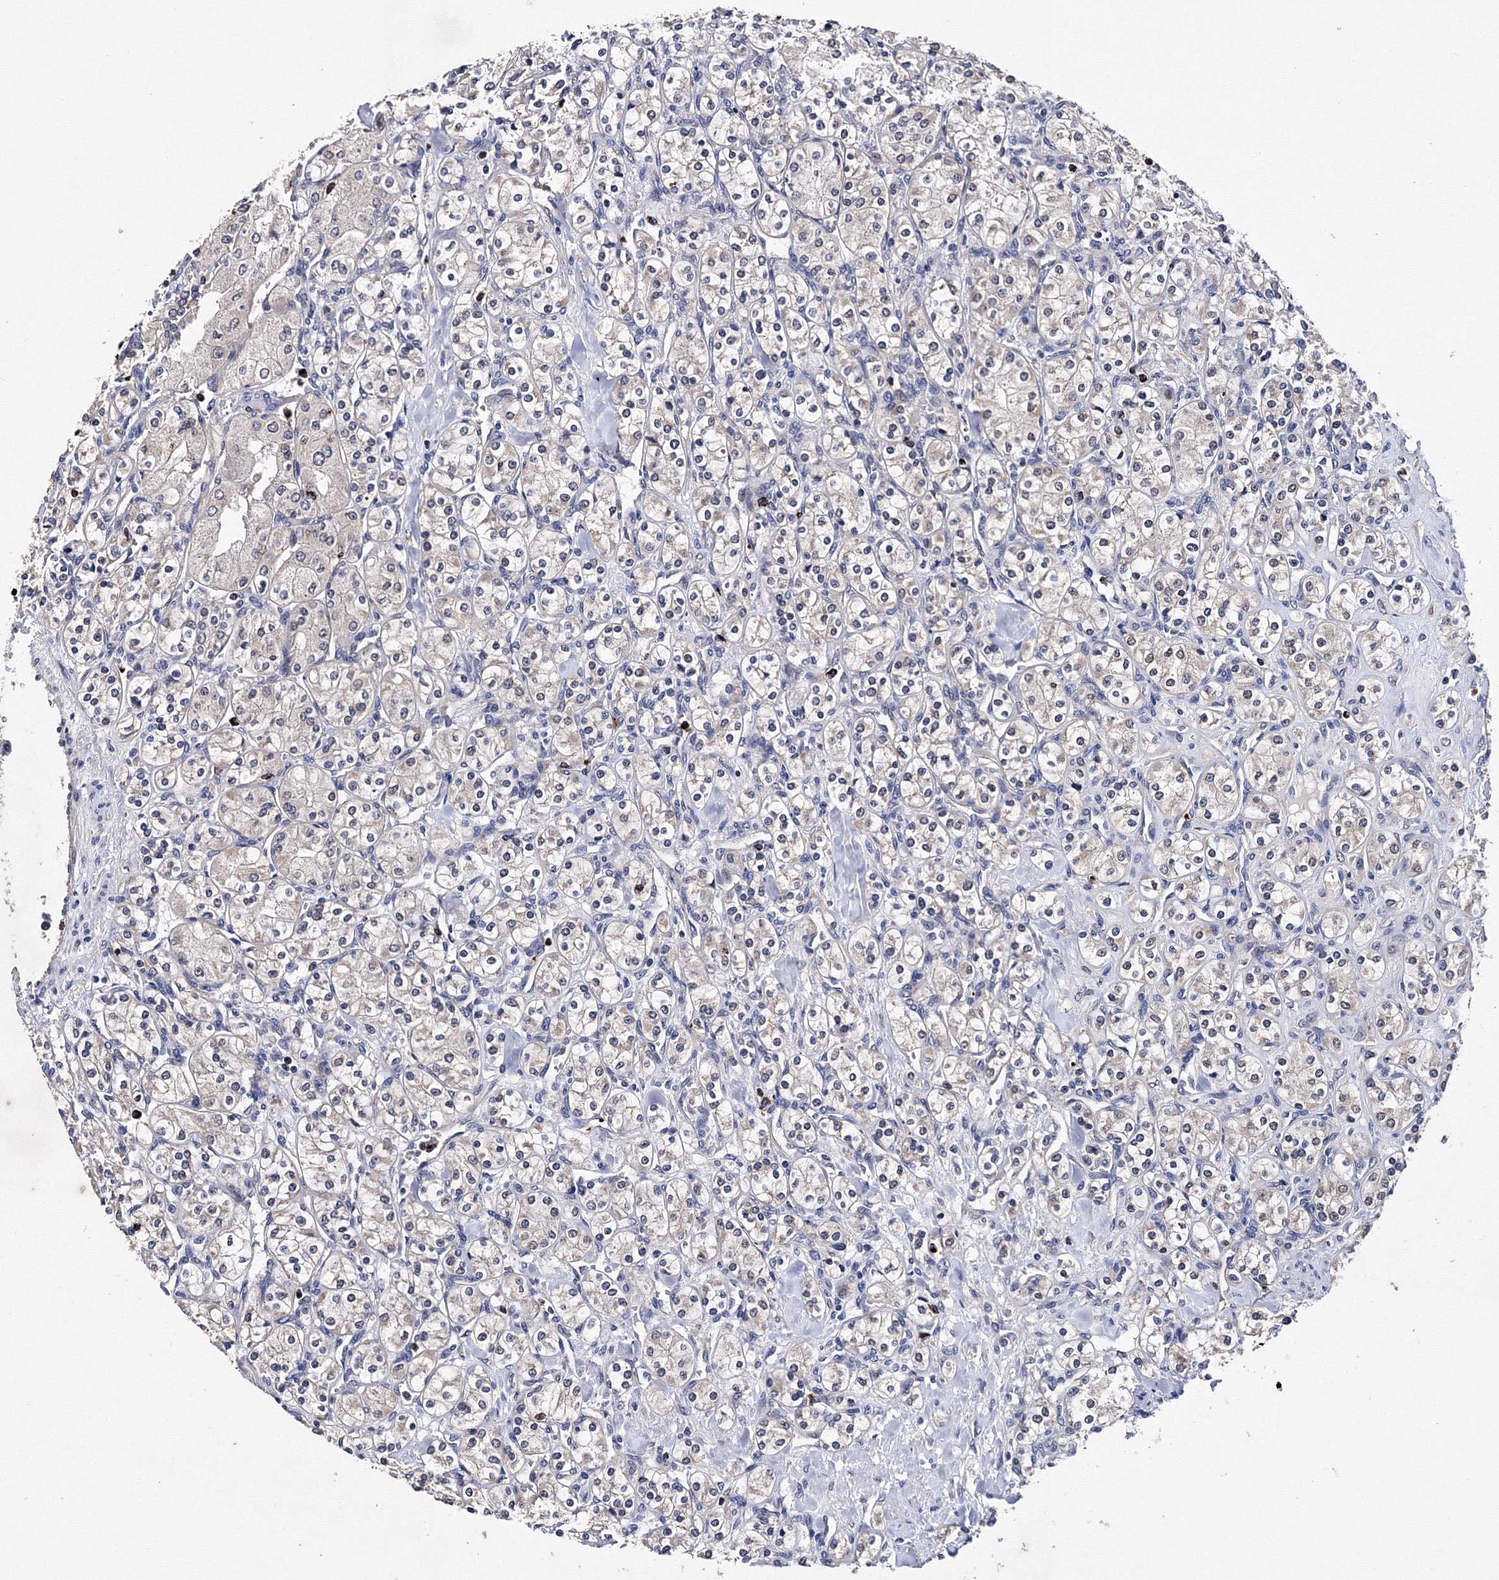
{"staining": {"intensity": "negative", "quantity": "none", "location": "none"}, "tissue": "renal cancer", "cell_type": "Tumor cells", "image_type": "cancer", "snomed": [{"axis": "morphology", "description": "Adenocarcinoma, NOS"}, {"axis": "topography", "description": "Kidney"}], "caption": "A high-resolution image shows immunohistochemistry (IHC) staining of renal cancer (adenocarcinoma), which shows no significant staining in tumor cells.", "gene": "PHYKPL", "patient": {"sex": "male", "age": 77}}